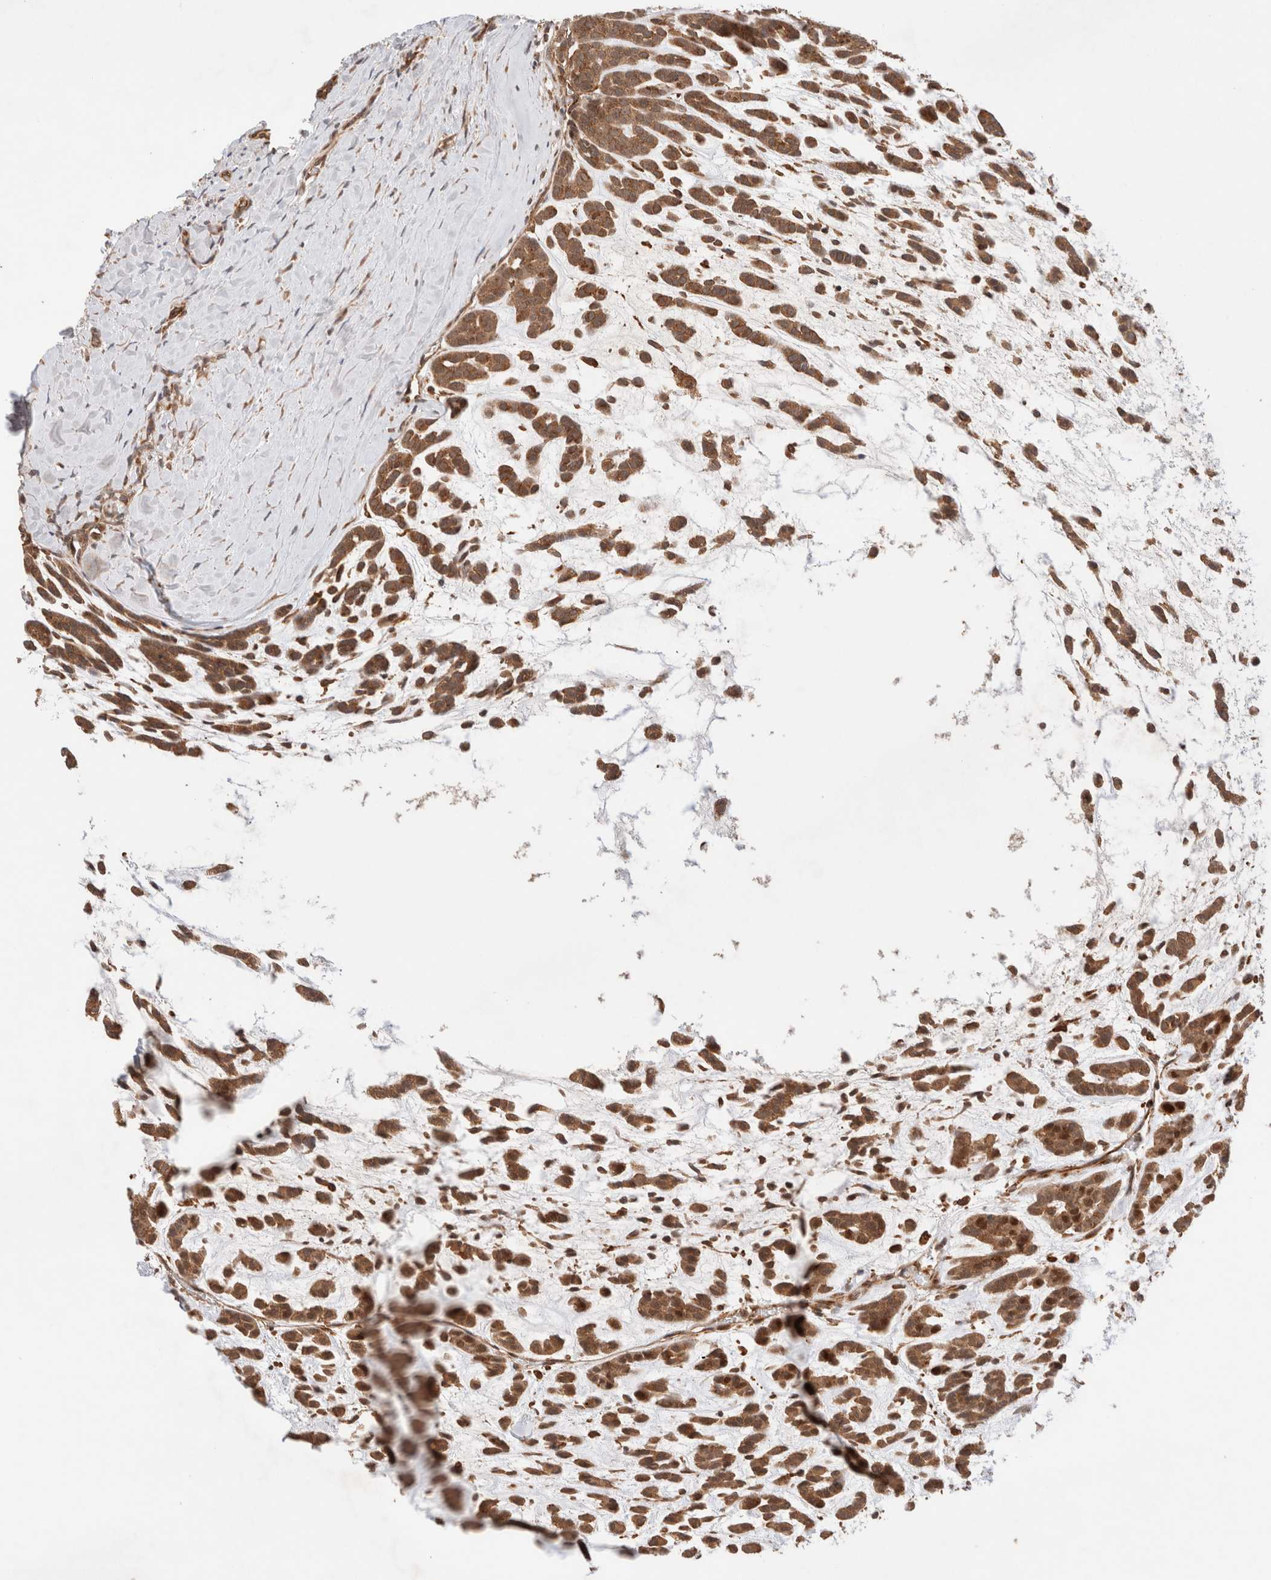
{"staining": {"intensity": "strong", "quantity": ">75%", "location": "cytoplasmic/membranous,nuclear"}, "tissue": "head and neck cancer", "cell_type": "Tumor cells", "image_type": "cancer", "snomed": [{"axis": "morphology", "description": "Adenocarcinoma, NOS"}, {"axis": "morphology", "description": "Adenoma, NOS"}, {"axis": "topography", "description": "Head-Neck"}], "caption": "Human adenocarcinoma (head and neck) stained with a brown dye shows strong cytoplasmic/membranous and nuclear positive staining in approximately >75% of tumor cells.", "gene": "SIKE1", "patient": {"sex": "female", "age": 55}}